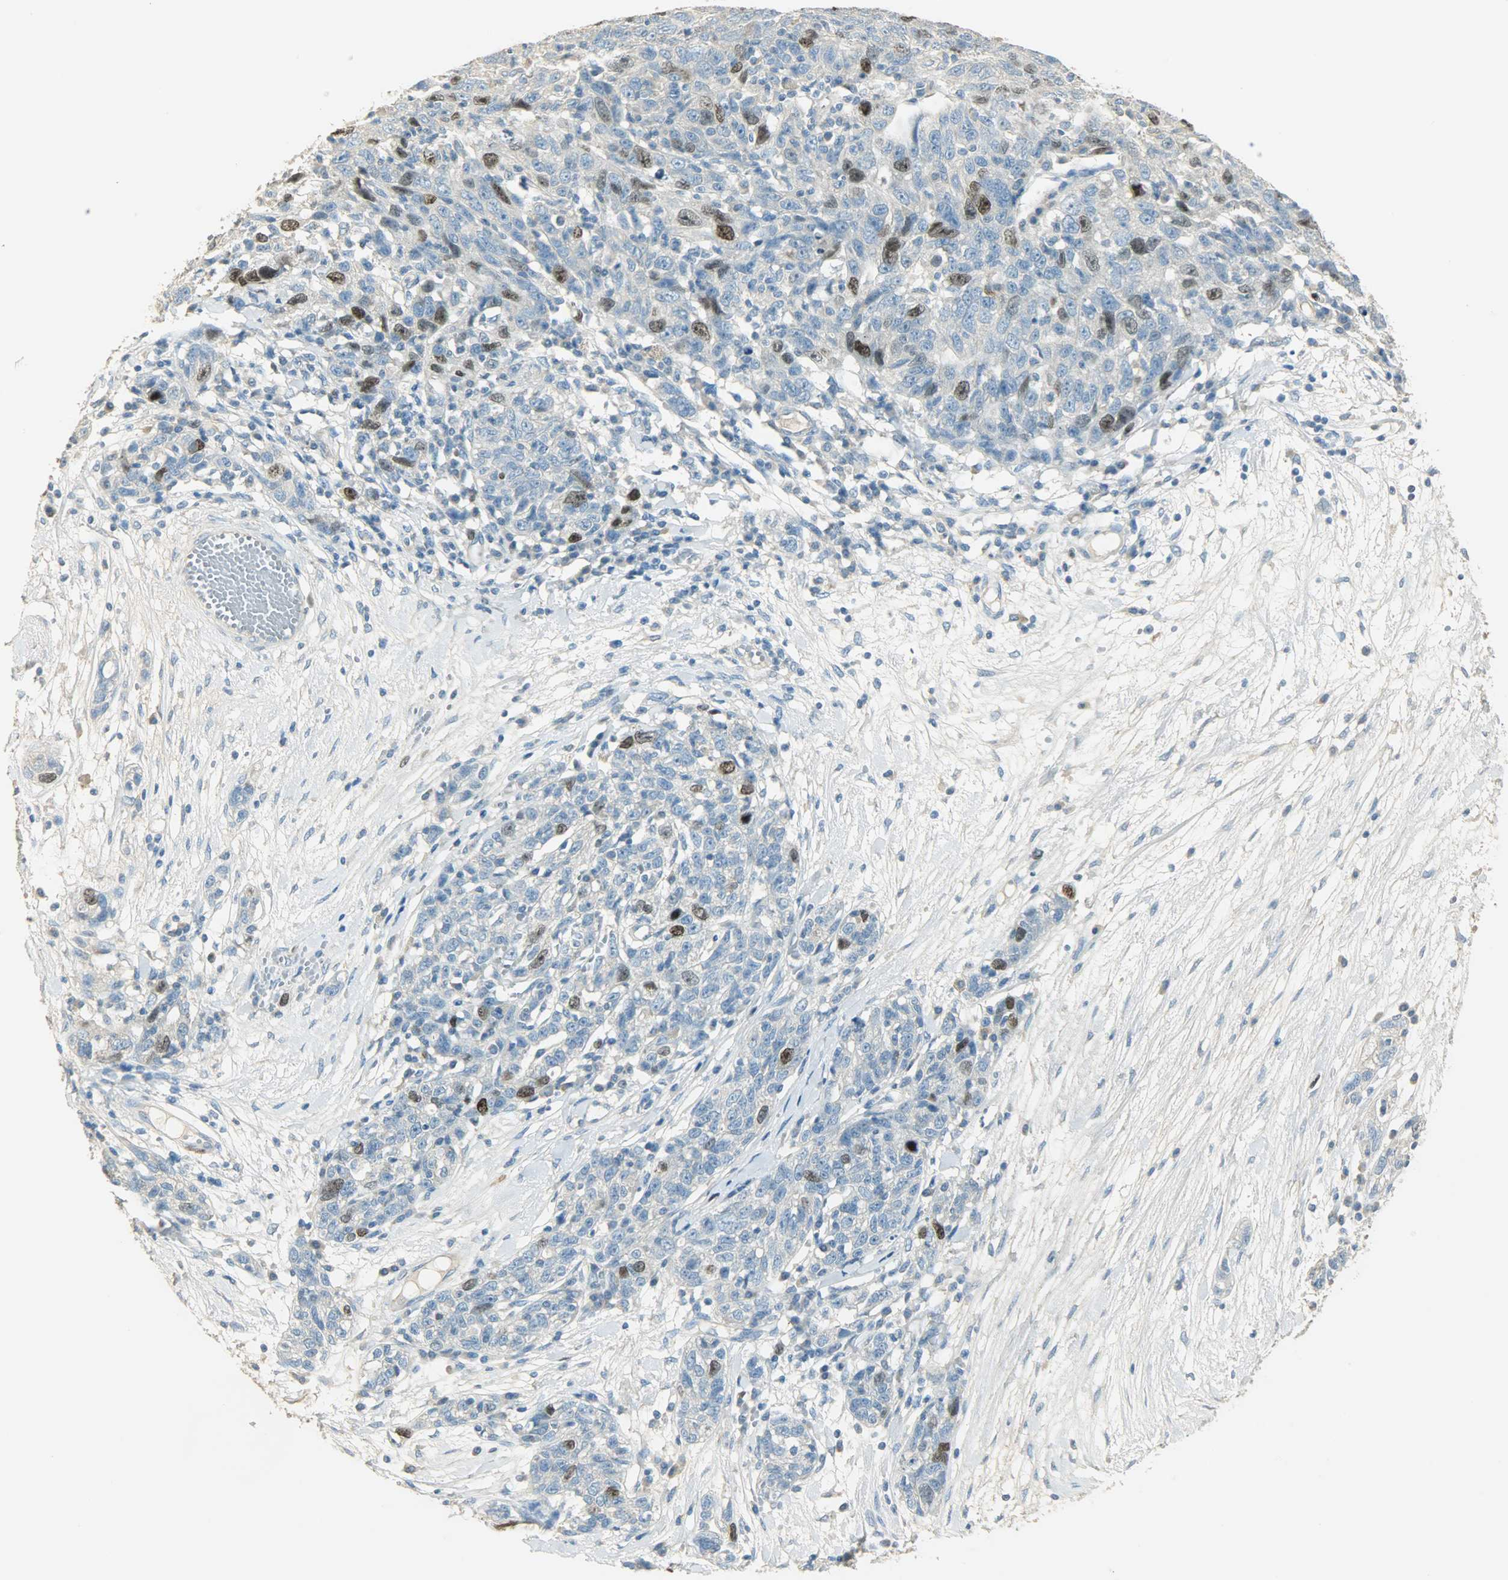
{"staining": {"intensity": "strong", "quantity": "<25%", "location": "nuclear"}, "tissue": "ovarian cancer", "cell_type": "Tumor cells", "image_type": "cancer", "snomed": [{"axis": "morphology", "description": "Cystadenocarcinoma, serous, NOS"}, {"axis": "topography", "description": "Ovary"}], "caption": "A medium amount of strong nuclear expression is seen in about <25% of tumor cells in ovarian serous cystadenocarcinoma tissue.", "gene": "TPX2", "patient": {"sex": "female", "age": 71}}